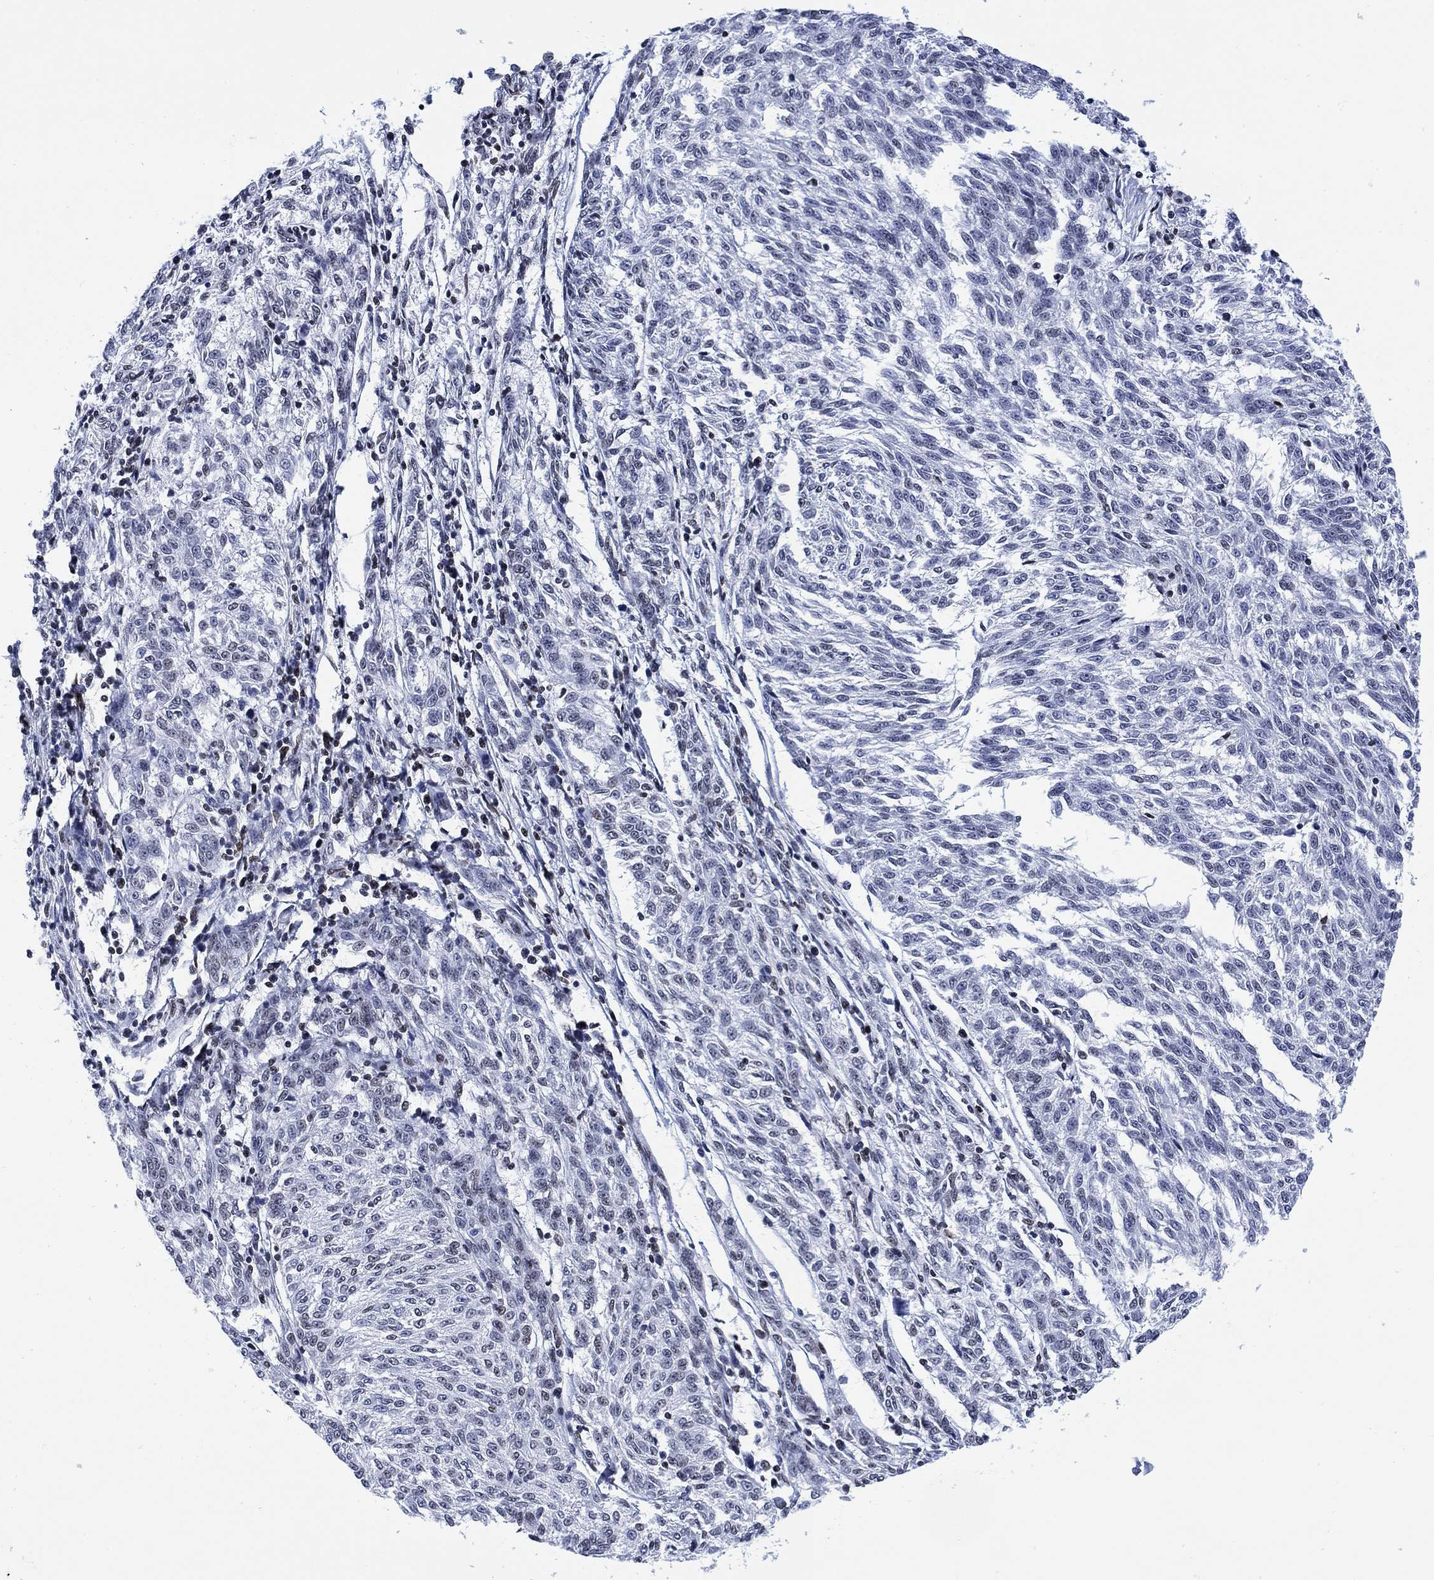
{"staining": {"intensity": "negative", "quantity": "none", "location": "none"}, "tissue": "melanoma", "cell_type": "Tumor cells", "image_type": "cancer", "snomed": [{"axis": "morphology", "description": "Malignant melanoma, NOS"}, {"axis": "topography", "description": "Skin"}], "caption": "The micrograph displays no significant staining in tumor cells of malignant melanoma. Brightfield microscopy of immunohistochemistry stained with DAB (brown) and hematoxylin (blue), captured at high magnification.", "gene": "H1-10", "patient": {"sex": "female", "age": 72}}